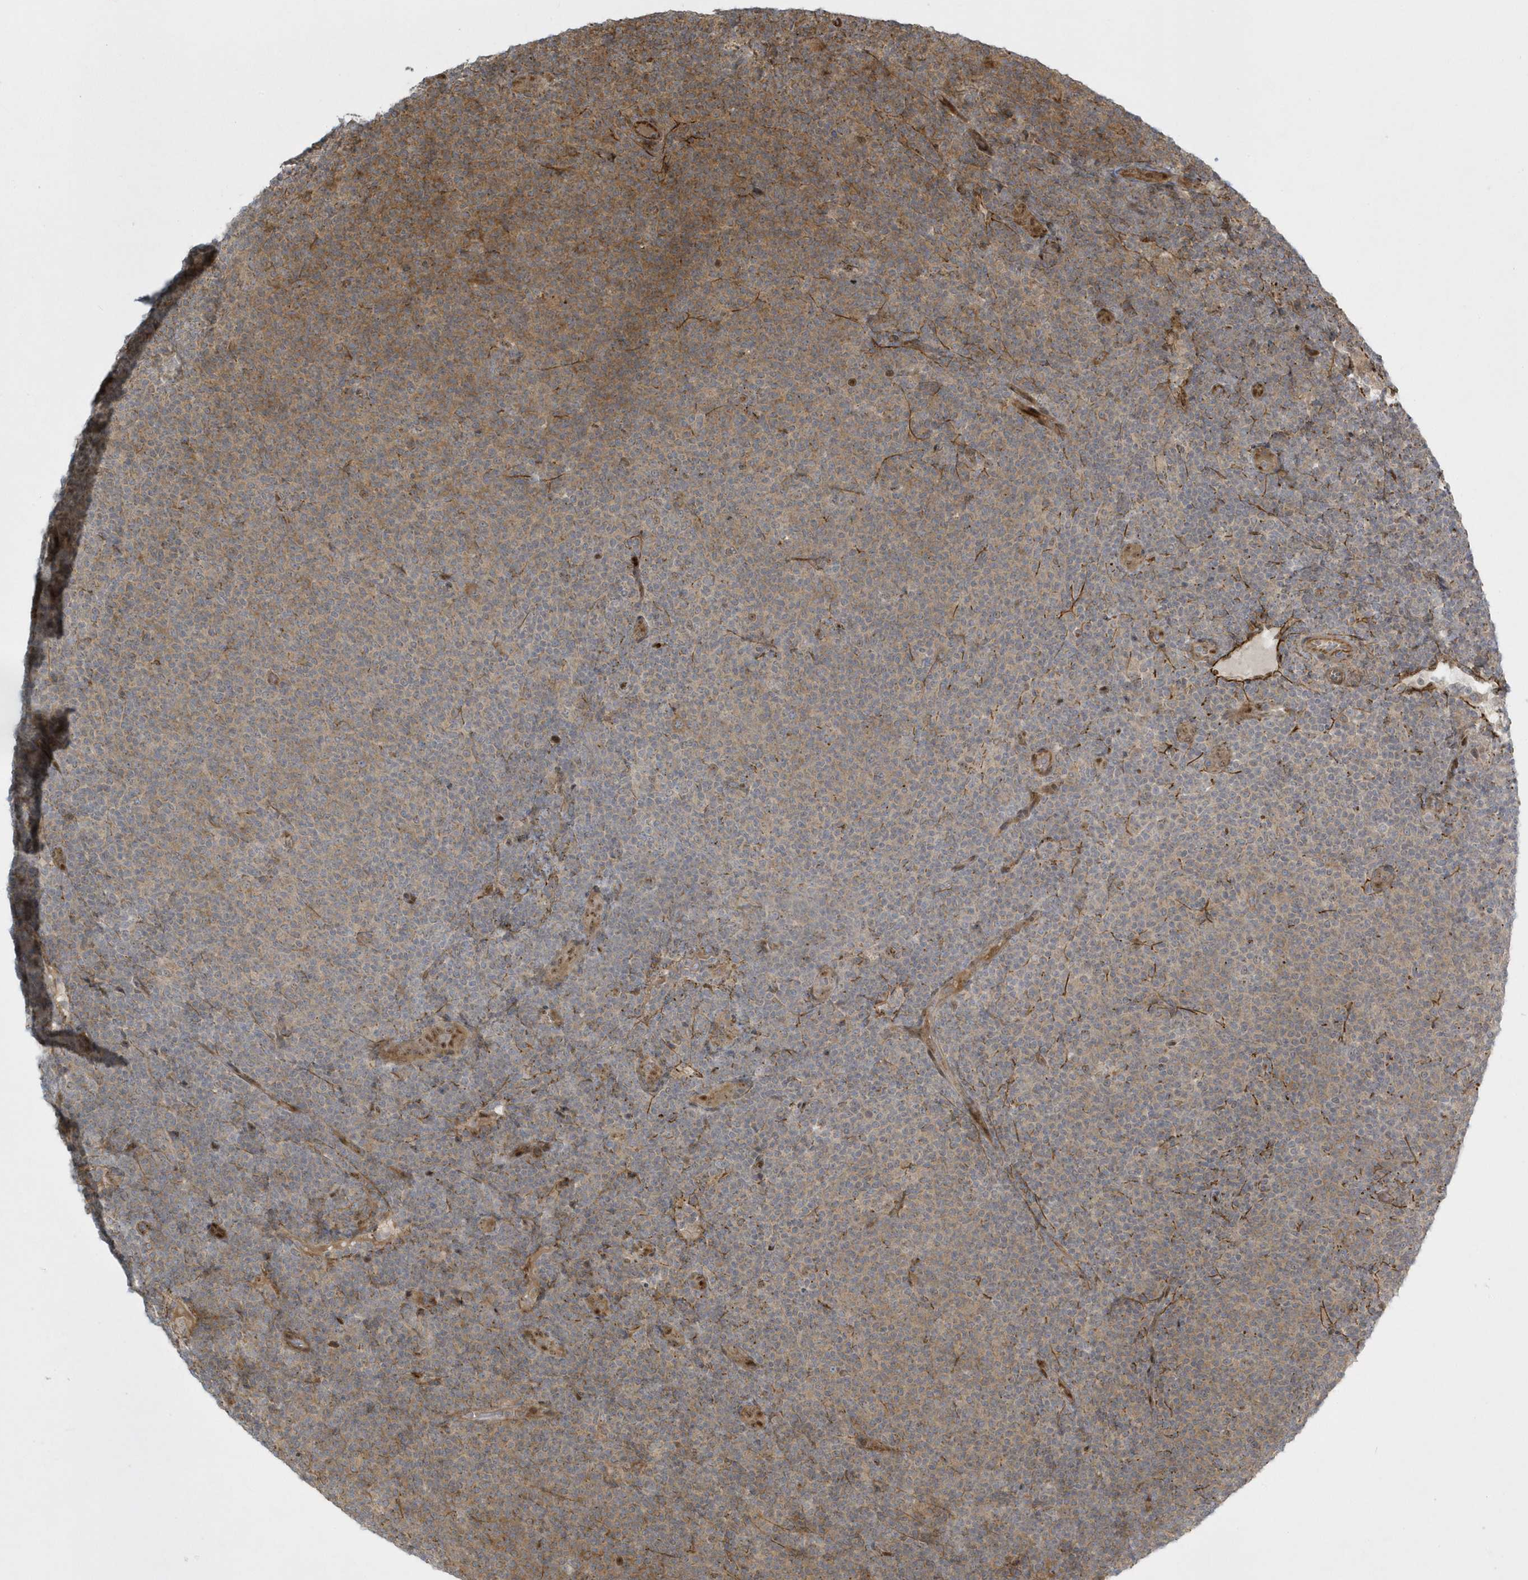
{"staining": {"intensity": "moderate", "quantity": "25%-75%", "location": "cytoplasmic/membranous"}, "tissue": "lymphoma", "cell_type": "Tumor cells", "image_type": "cancer", "snomed": [{"axis": "morphology", "description": "Malignant lymphoma, non-Hodgkin's type, Low grade"}, {"axis": "topography", "description": "Lymph node"}], "caption": "Immunohistochemical staining of human low-grade malignant lymphoma, non-Hodgkin's type shows medium levels of moderate cytoplasmic/membranous positivity in about 25%-75% of tumor cells.", "gene": "MASP2", "patient": {"sex": "male", "age": 66}}